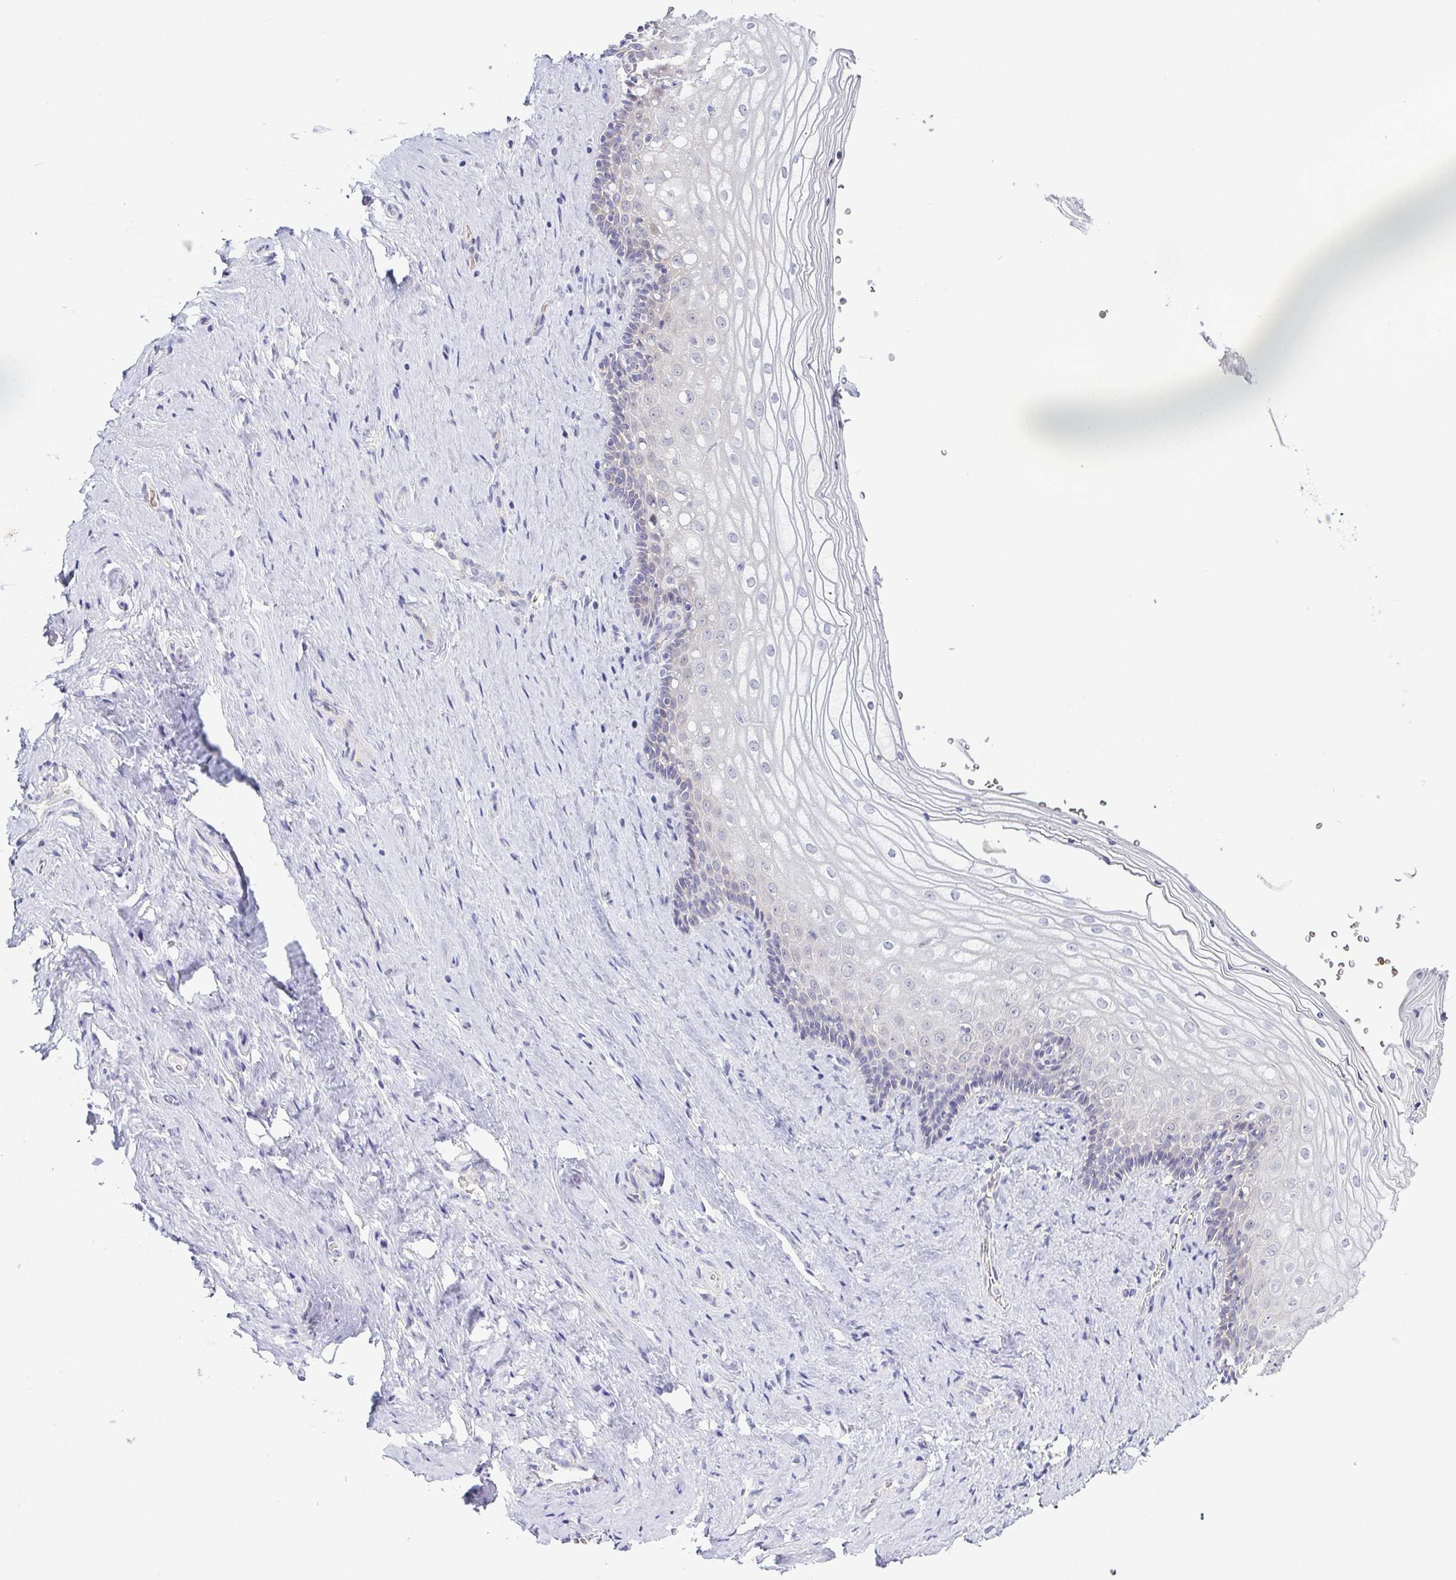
{"staining": {"intensity": "negative", "quantity": "none", "location": "none"}, "tissue": "vagina", "cell_type": "Squamous epithelial cells", "image_type": "normal", "snomed": [{"axis": "morphology", "description": "Normal tissue, NOS"}, {"axis": "topography", "description": "Vagina"}], "caption": "Immunohistochemistry (IHC) of unremarkable vagina demonstrates no staining in squamous epithelial cells.", "gene": "FAM162B", "patient": {"sex": "female", "age": 42}}